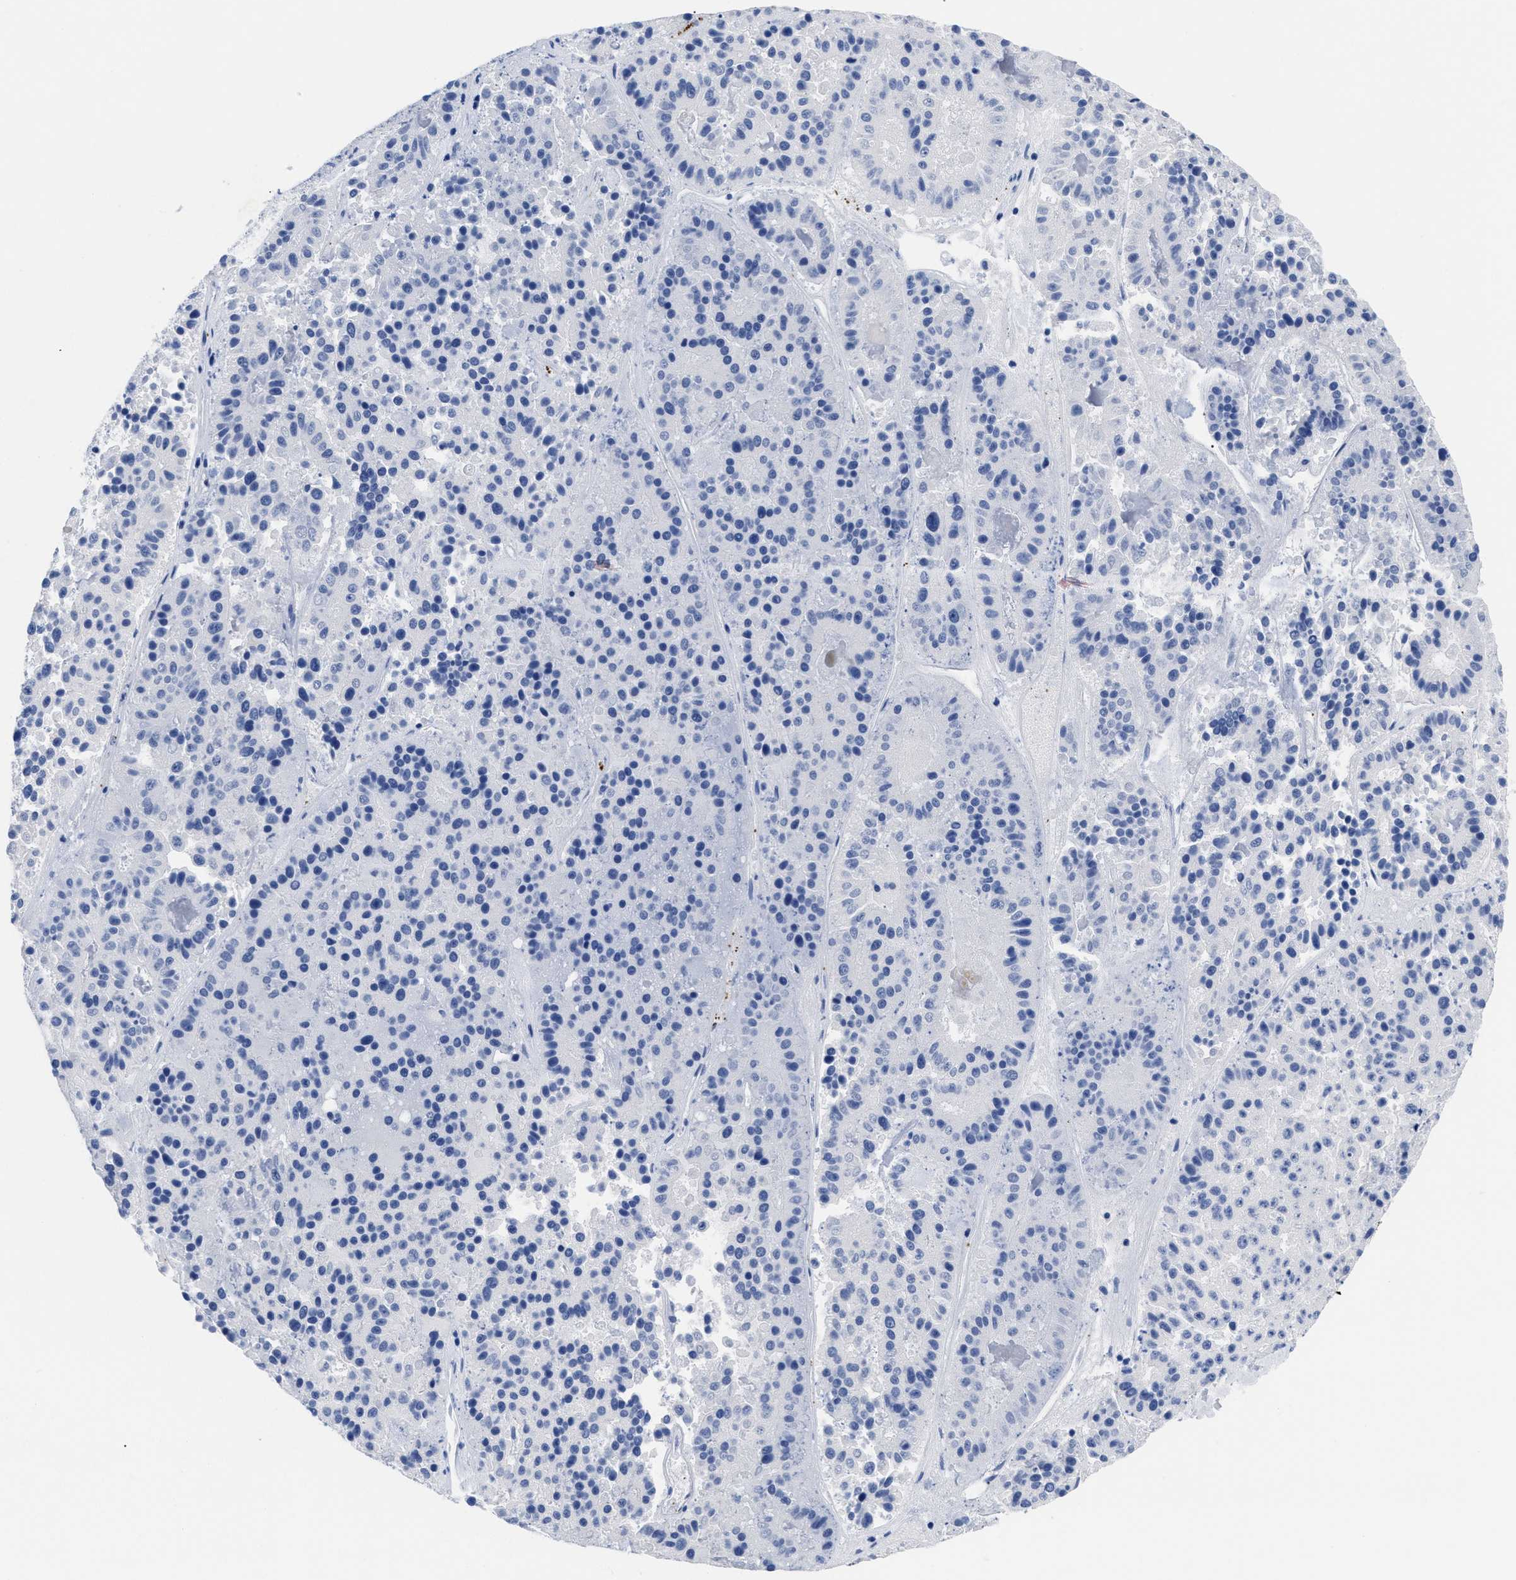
{"staining": {"intensity": "negative", "quantity": "none", "location": "none"}, "tissue": "pancreatic cancer", "cell_type": "Tumor cells", "image_type": "cancer", "snomed": [{"axis": "morphology", "description": "Adenocarcinoma, NOS"}, {"axis": "topography", "description": "Pancreas"}], "caption": "Protein analysis of pancreatic cancer (adenocarcinoma) demonstrates no significant staining in tumor cells.", "gene": "TREML1", "patient": {"sex": "male", "age": 50}}